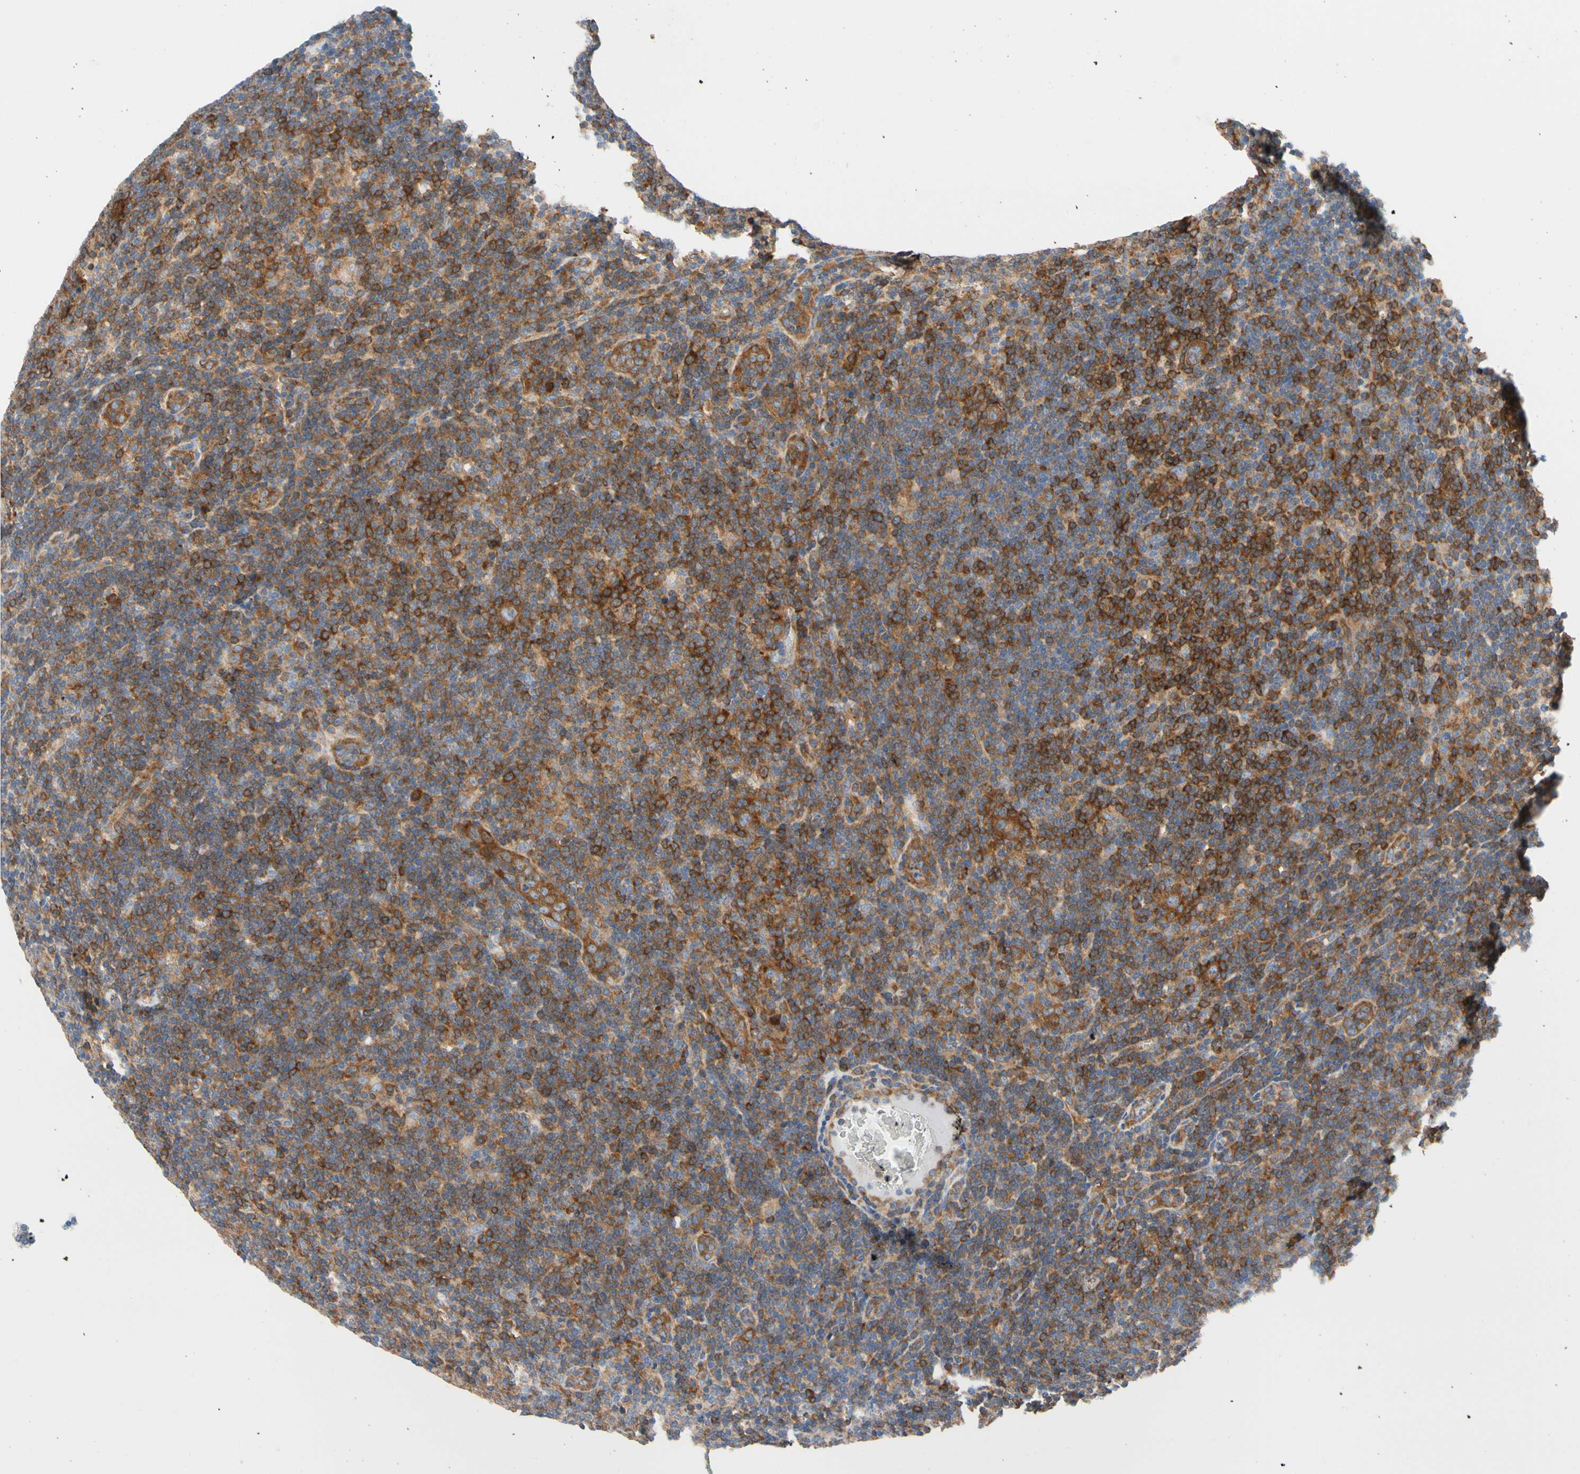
{"staining": {"intensity": "moderate", "quantity": ">75%", "location": "cytoplasmic/membranous"}, "tissue": "lymphoma", "cell_type": "Tumor cells", "image_type": "cancer", "snomed": [{"axis": "morphology", "description": "Hodgkin's disease, NOS"}, {"axis": "topography", "description": "Lymph node"}], "caption": "Tumor cells demonstrate moderate cytoplasmic/membranous positivity in approximately >75% of cells in Hodgkin's disease. (IHC, brightfield microscopy, high magnification).", "gene": "GPHN", "patient": {"sex": "female", "age": 57}}